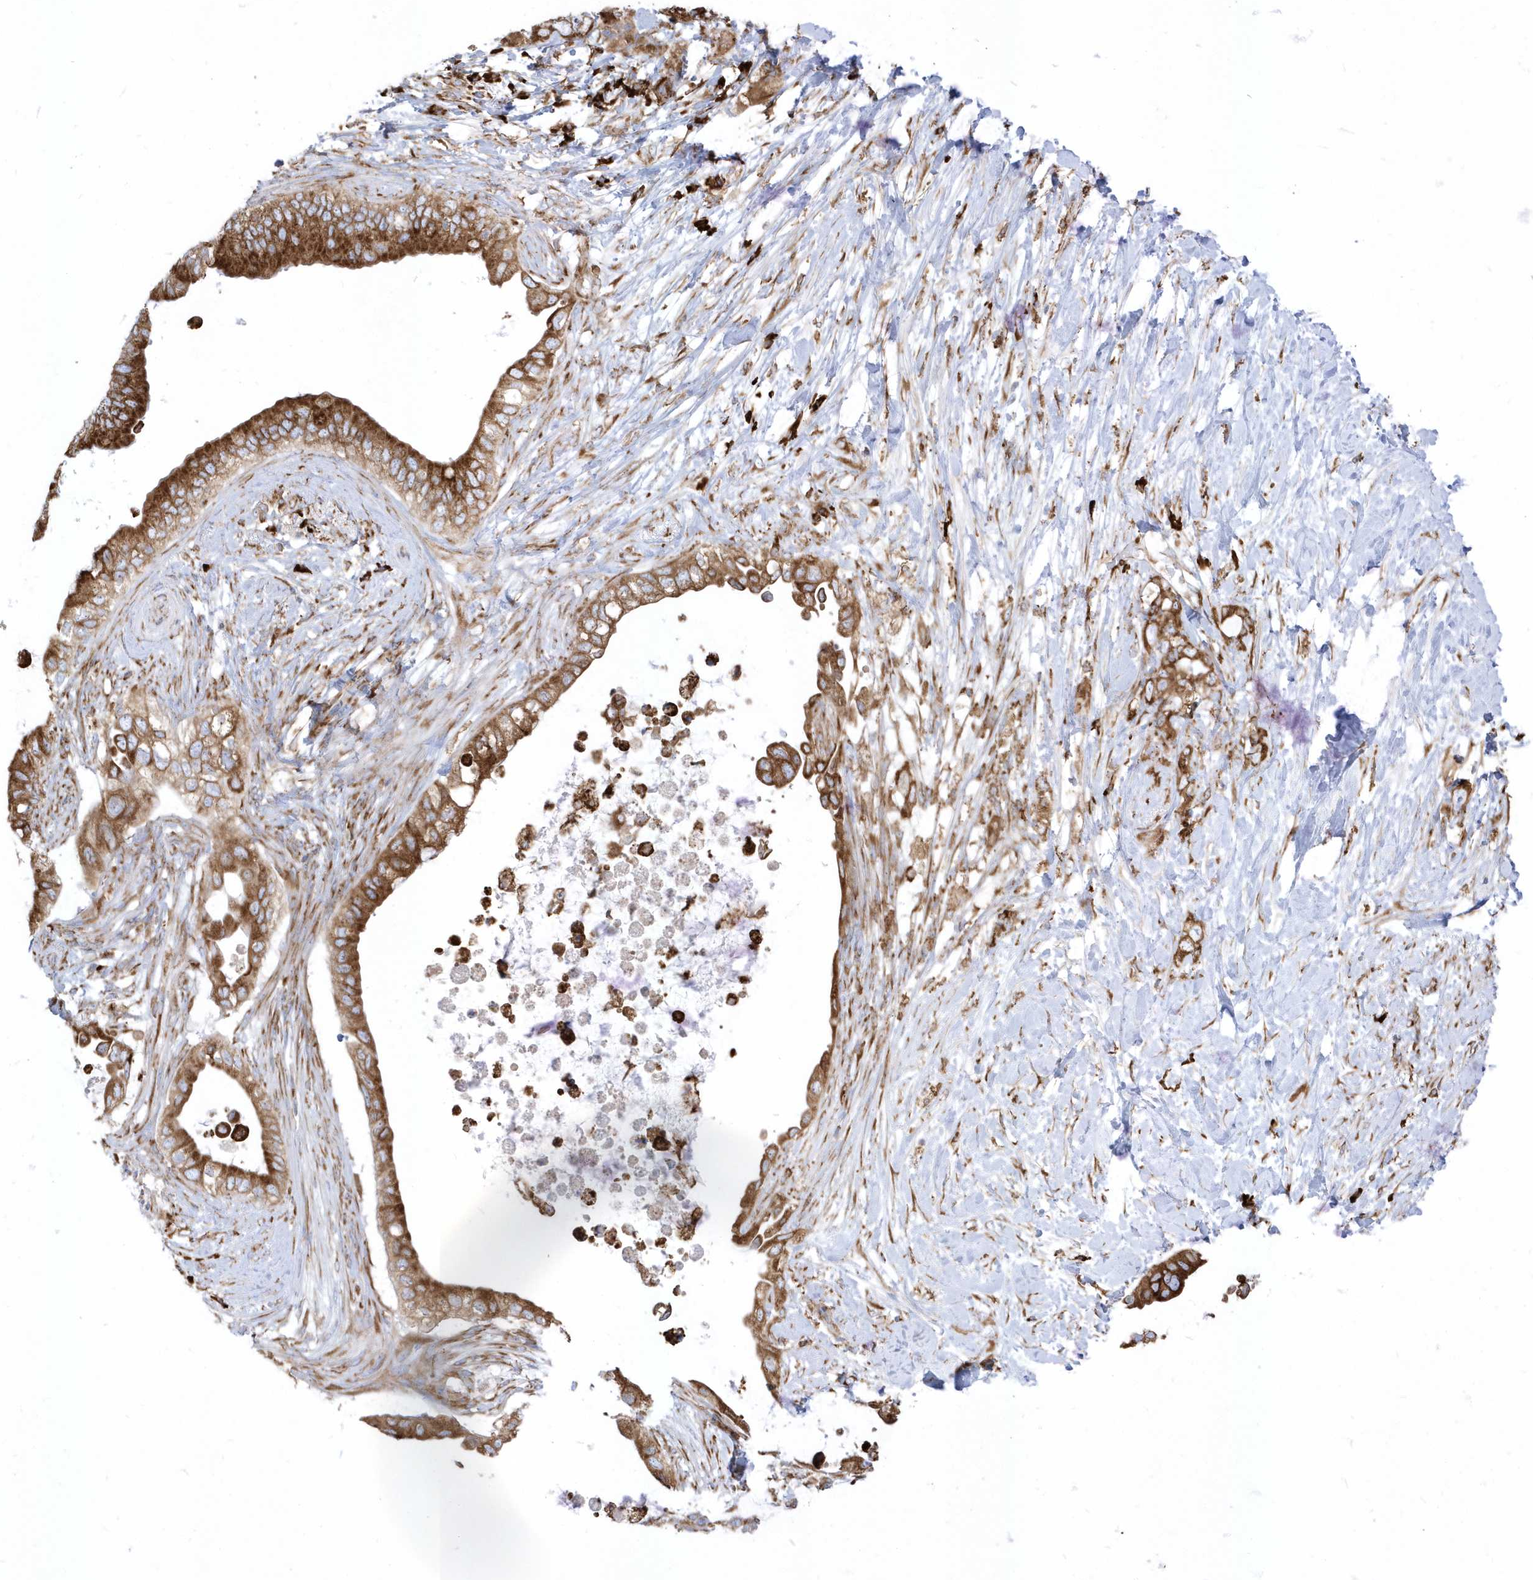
{"staining": {"intensity": "strong", "quantity": ">75%", "location": "cytoplasmic/membranous"}, "tissue": "pancreatic cancer", "cell_type": "Tumor cells", "image_type": "cancer", "snomed": [{"axis": "morphology", "description": "Adenocarcinoma, NOS"}, {"axis": "topography", "description": "Pancreas"}], "caption": "The immunohistochemical stain highlights strong cytoplasmic/membranous positivity in tumor cells of adenocarcinoma (pancreatic) tissue.", "gene": "PDIA6", "patient": {"sex": "female", "age": 56}}